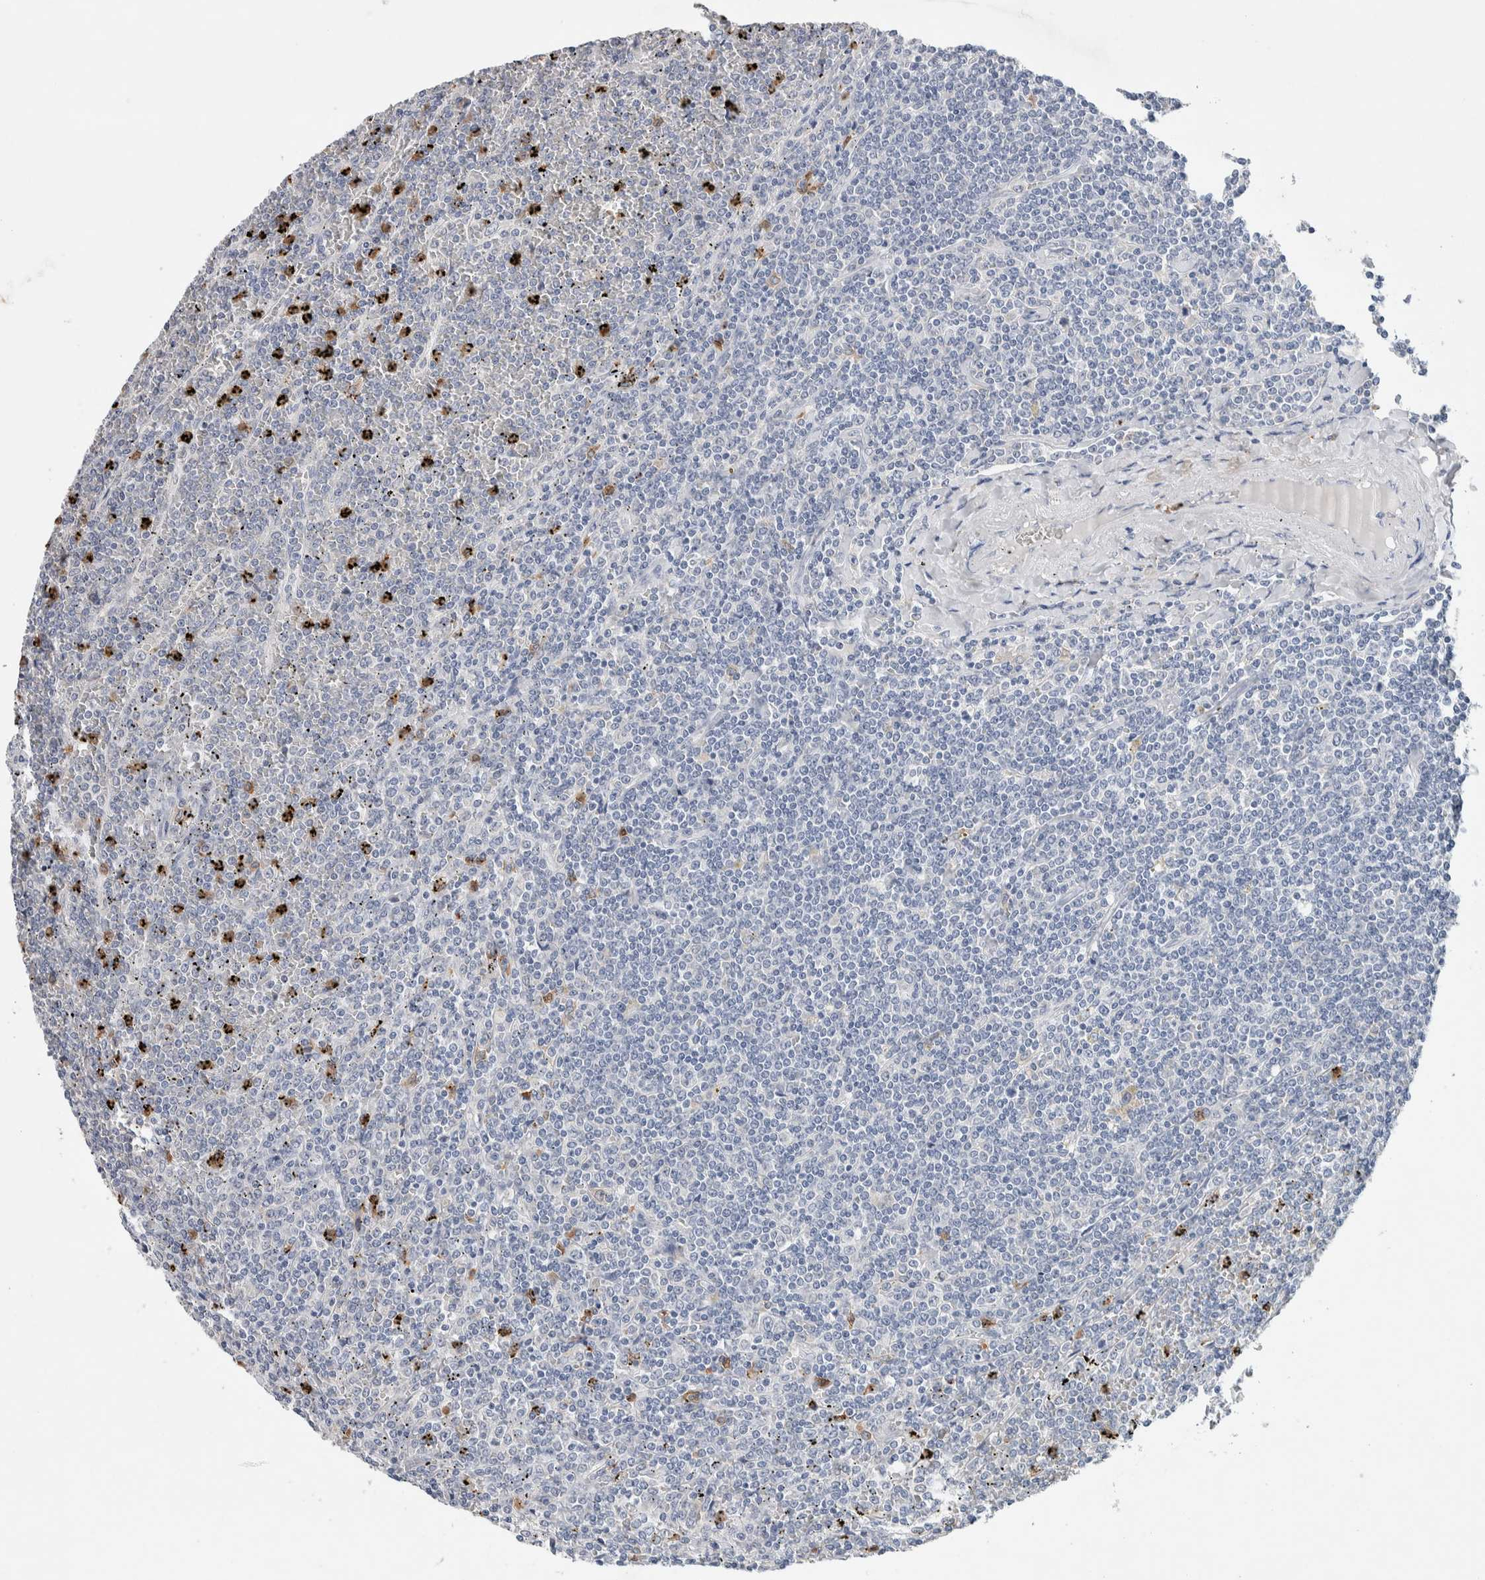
{"staining": {"intensity": "negative", "quantity": "none", "location": "none"}, "tissue": "lymphoma", "cell_type": "Tumor cells", "image_type": "cancer", "snomed": [{"axis": "morphology", "description": "Malignant lymphoma, non-Hodgkin's type, Low grade"}, {"axis": "topography", "description": "Spleen"}], "caption": "Lymphoma stained for a protein using IHC exhibits no expression tumor cells.", "gene": "NCF2", "patient": {"sex": "female", "age": 19}}